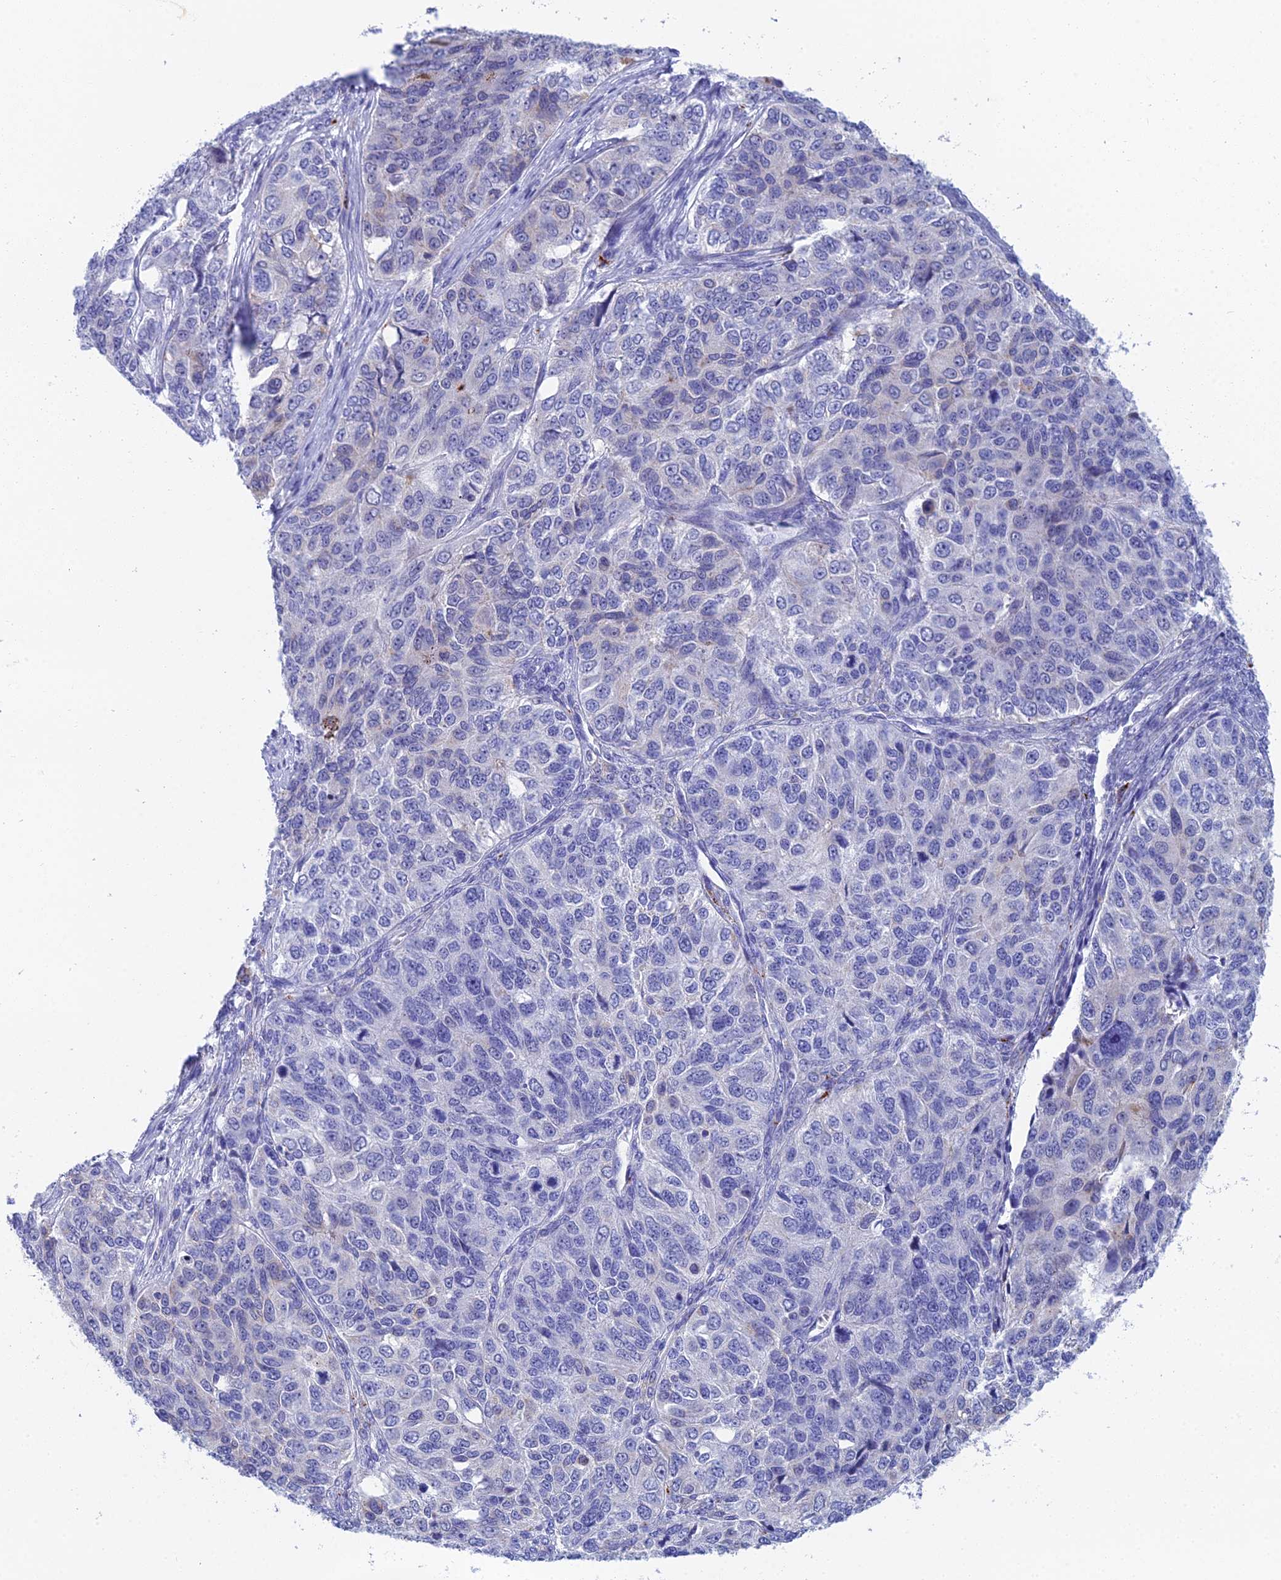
{"staining": {"intensity": "negative", "quantity": "none", "location": "none"}, "tissue": "ovarian cancer", "cell_type": "Tumor cells", "image_type": "cancer", "snomed": [{"axis": "morphology", "description": "Carcinoma, endometroid"}, {"axis": "topography", "description": "Ovary"}], "caption": "The immunohistochemistry (IHC) image has no significant positivity in tumor cells of endometroid carcinoma (ovarian) tissue. (DAB (3,3'-diaminobenzidine) immunohistochemistry (IHC) with hematoxylin counter stain).", "gene": "CFAP210", "patient": {"sex": "female", "age": 51}}